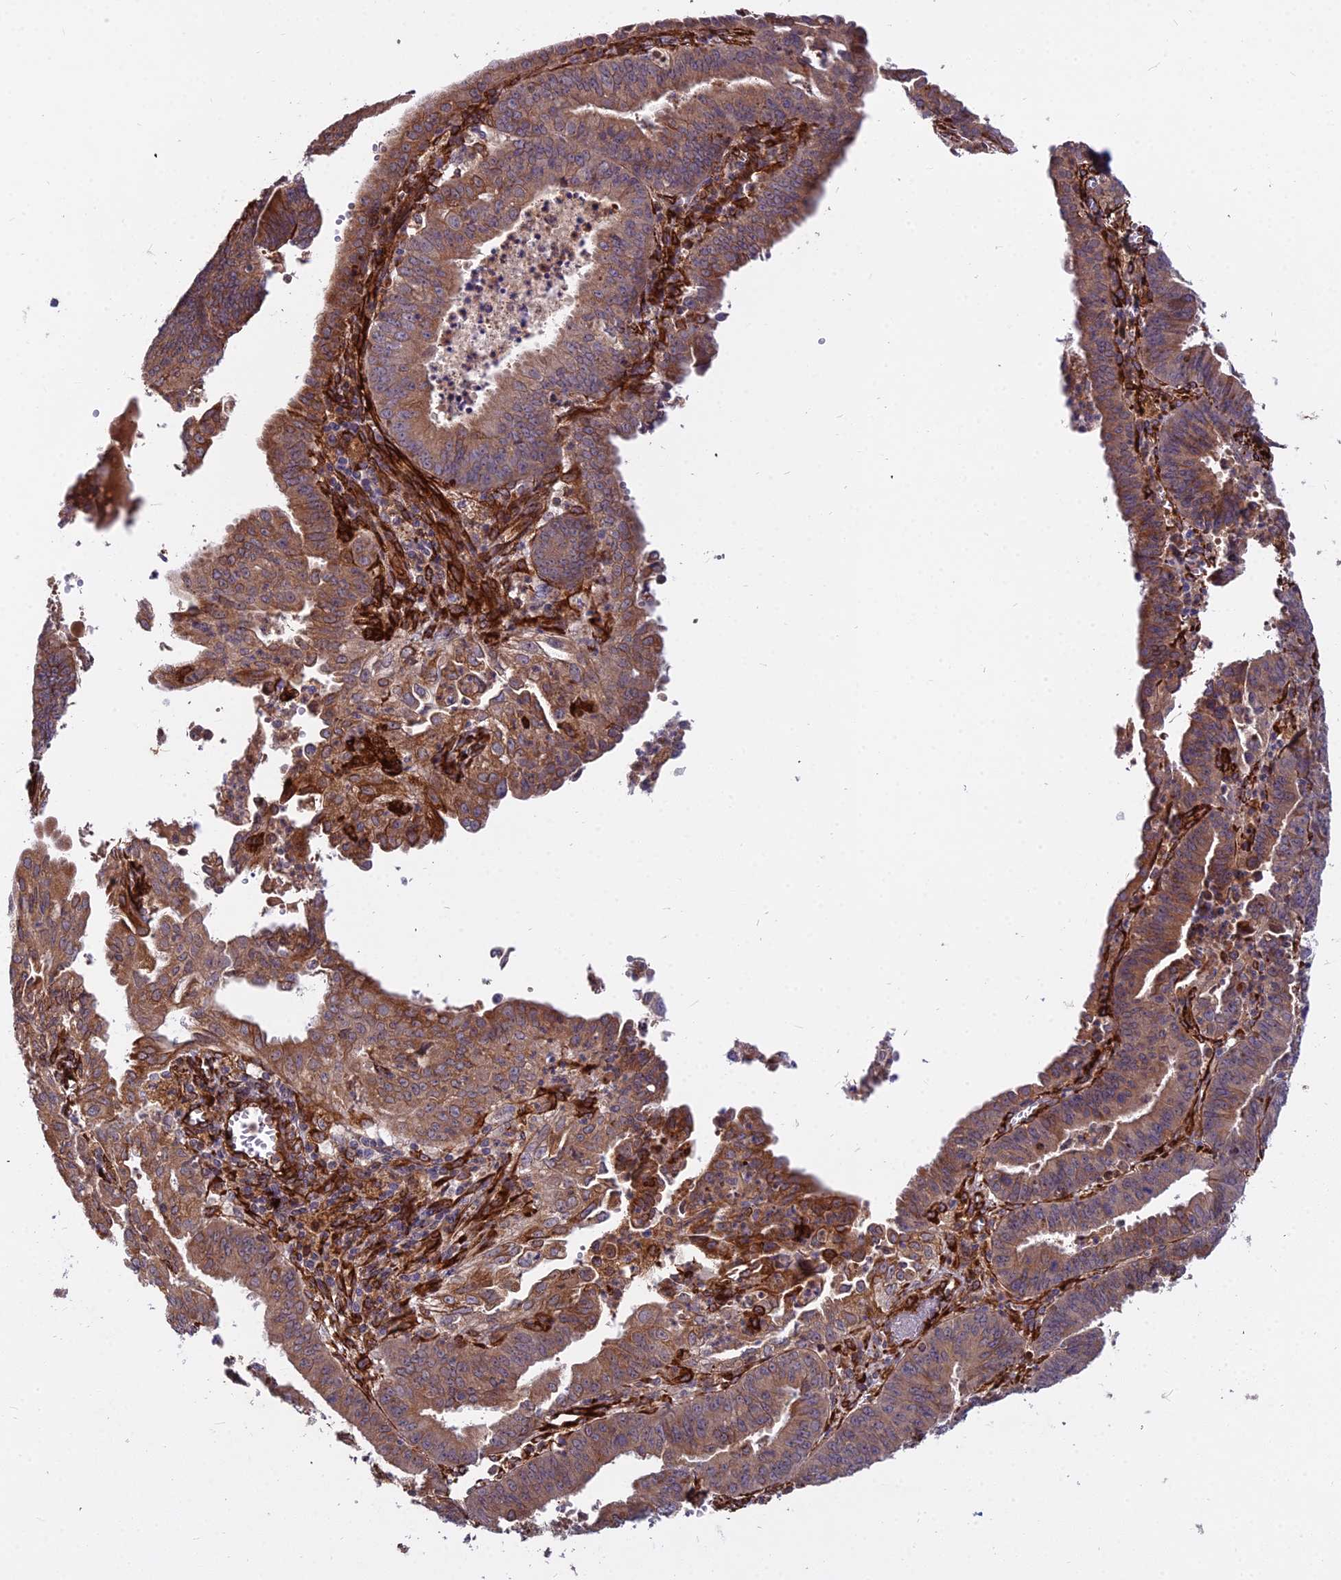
{"staining": {"intensity": "moderate", "quantity": ">75%", "location": "cytoplasmic/membranous"}, "tissue": "endometrial cancer", "cell_type": "Tumor cells", "image_type": "cancer", "snomed": [{"axis": "morphology", "description": "Adenocarcinoma, NOS"}, {"axis": "topography", "description": "Endometrium"}], "caption": "Endometrial cancer (adenocarcinoma) stained with DAB immunohistochemistry shows medium levels of moderate cytoplasmic/membranous positivity in approximately >75% of tumor cells.", "gene": "NDUFAF7", "patient": {"sex": "female", "age": 73}}